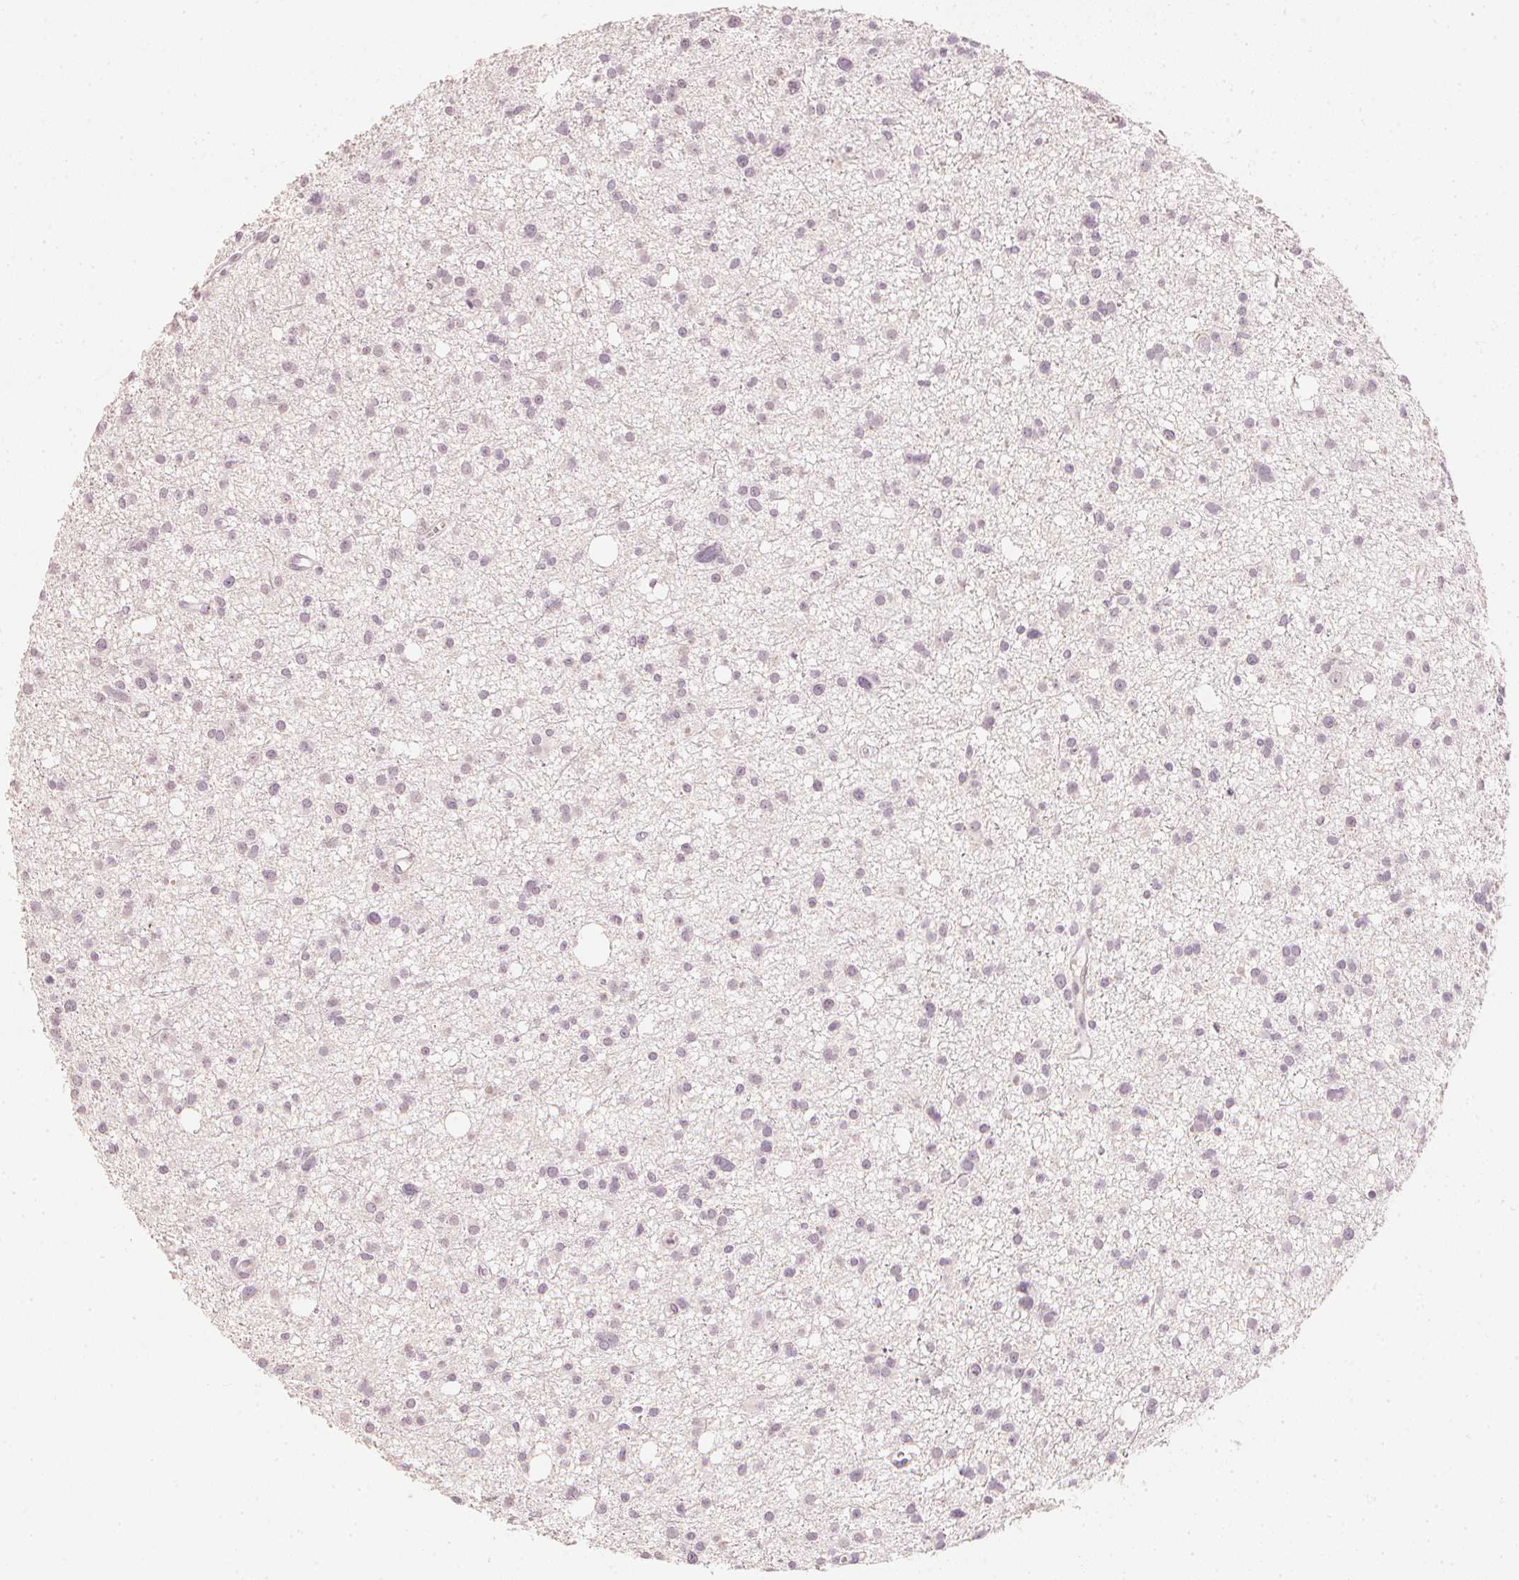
{"staining": {"intensity": "weak", "quantity": "<25%", "location": "nuclear"}, "tissue": "glioma", "cell_type": "Tumor cells", "image_type": "cancer", "snomed": [{"axis": "morphology", "description": "Glioma, malignant, High grade"}, {"axis": "topography", "description": "Brain"}], "caption": "Protein analysis of glioma demonstrates no significant expression in tumor cells. The staining was performed using DAB to visualize the protein expression in brown, while the nuclei were stained in blue with hematoxylin (Magnification: 20x).", "gene": "CALB1", "patient": {"sex": "male", "age": 23}}